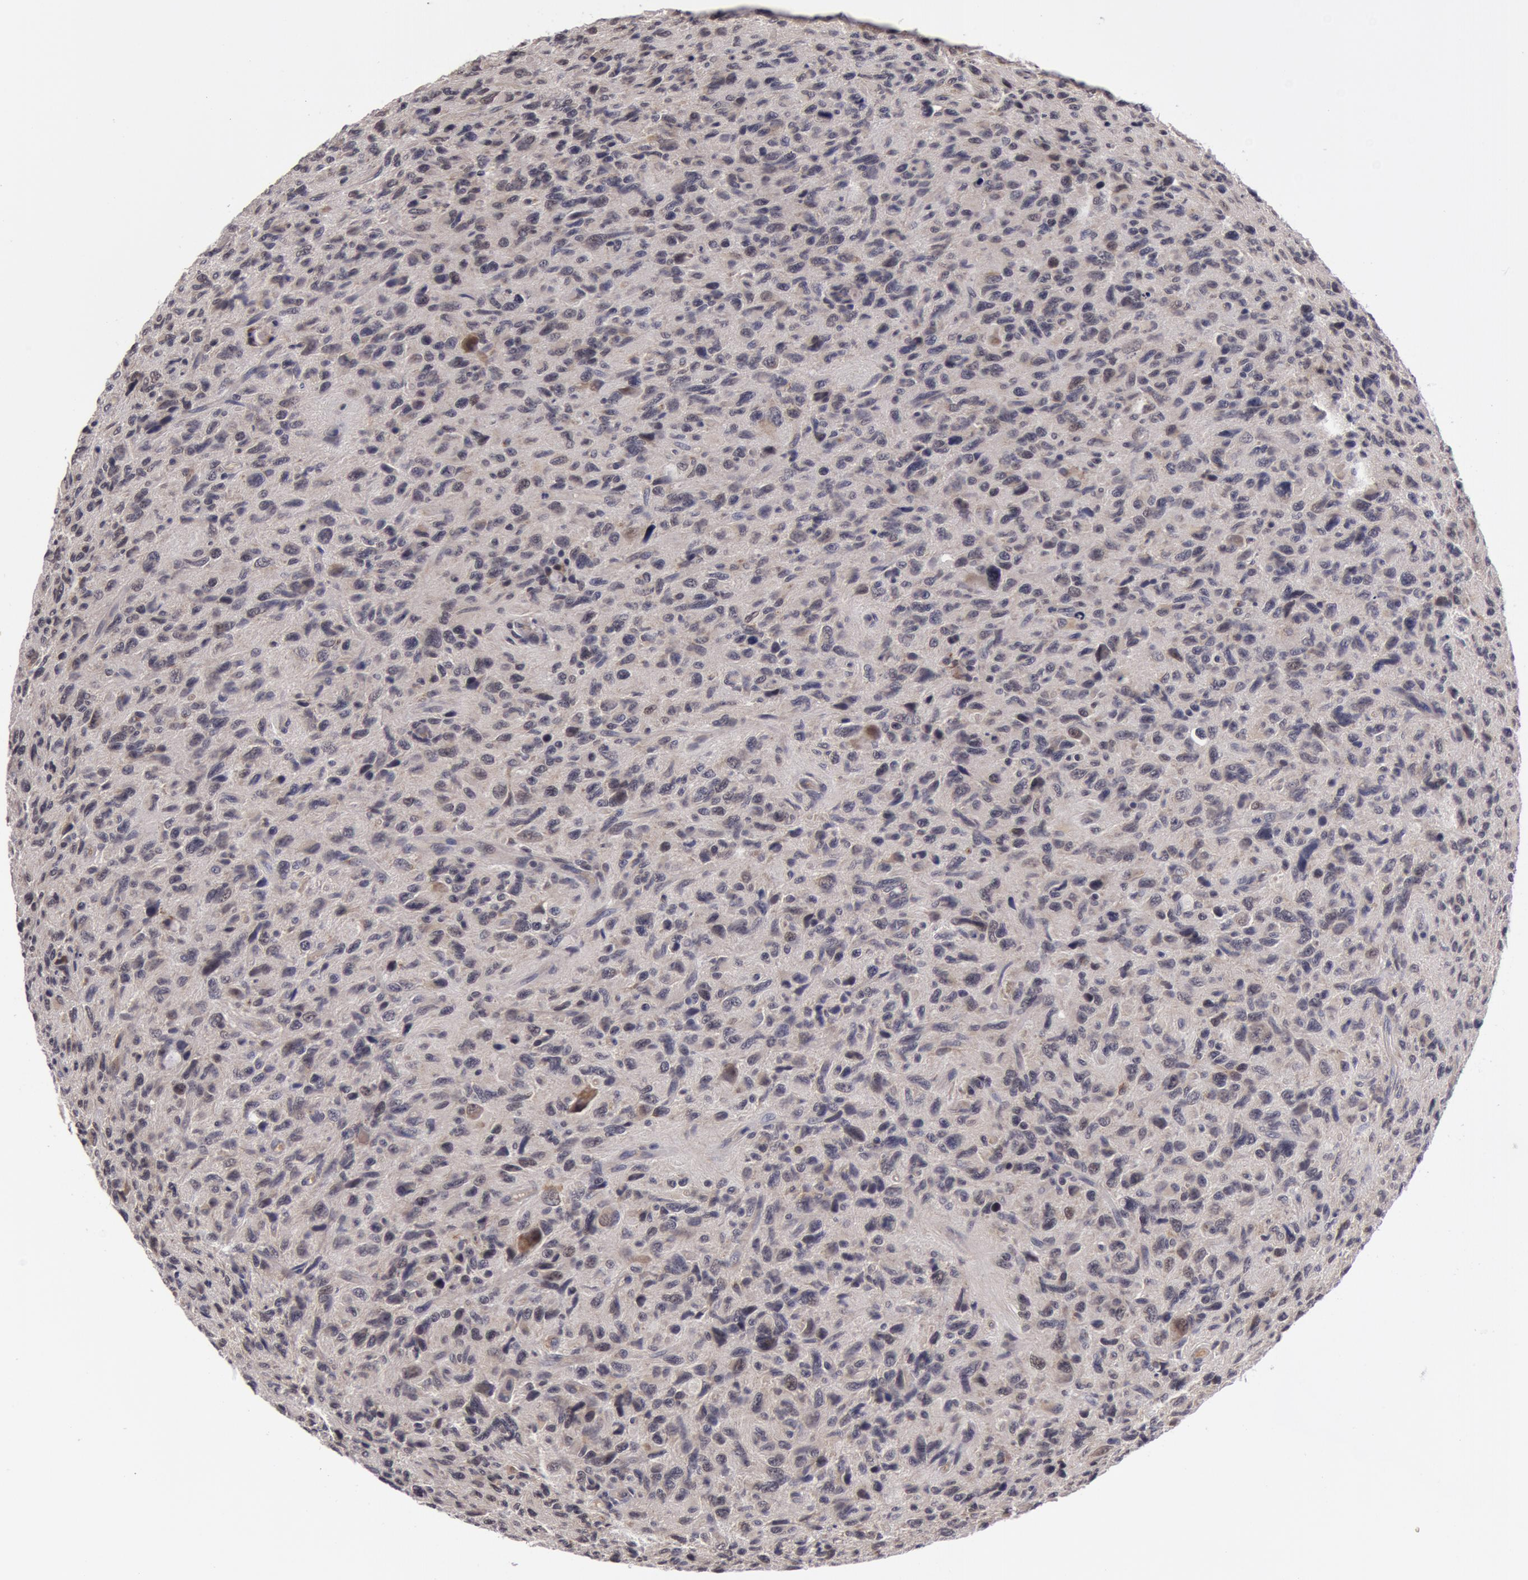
{"staining": {"intensity": "negative", "quantity": "none", "location": "none"}, "tissue": "glioma", "cell_type": "Tumor cells", "image_type": "cancer", "snomed": [{"axis": "morphology", "description": "Glioma, malignant, High grade"}, {"axis": "topography", "description": "Brain"}], "caption": "There is no significant expression in tumor cells of glioma.", "gene": "SYTL4", "patient": {"sex": "female", "age": 60}}